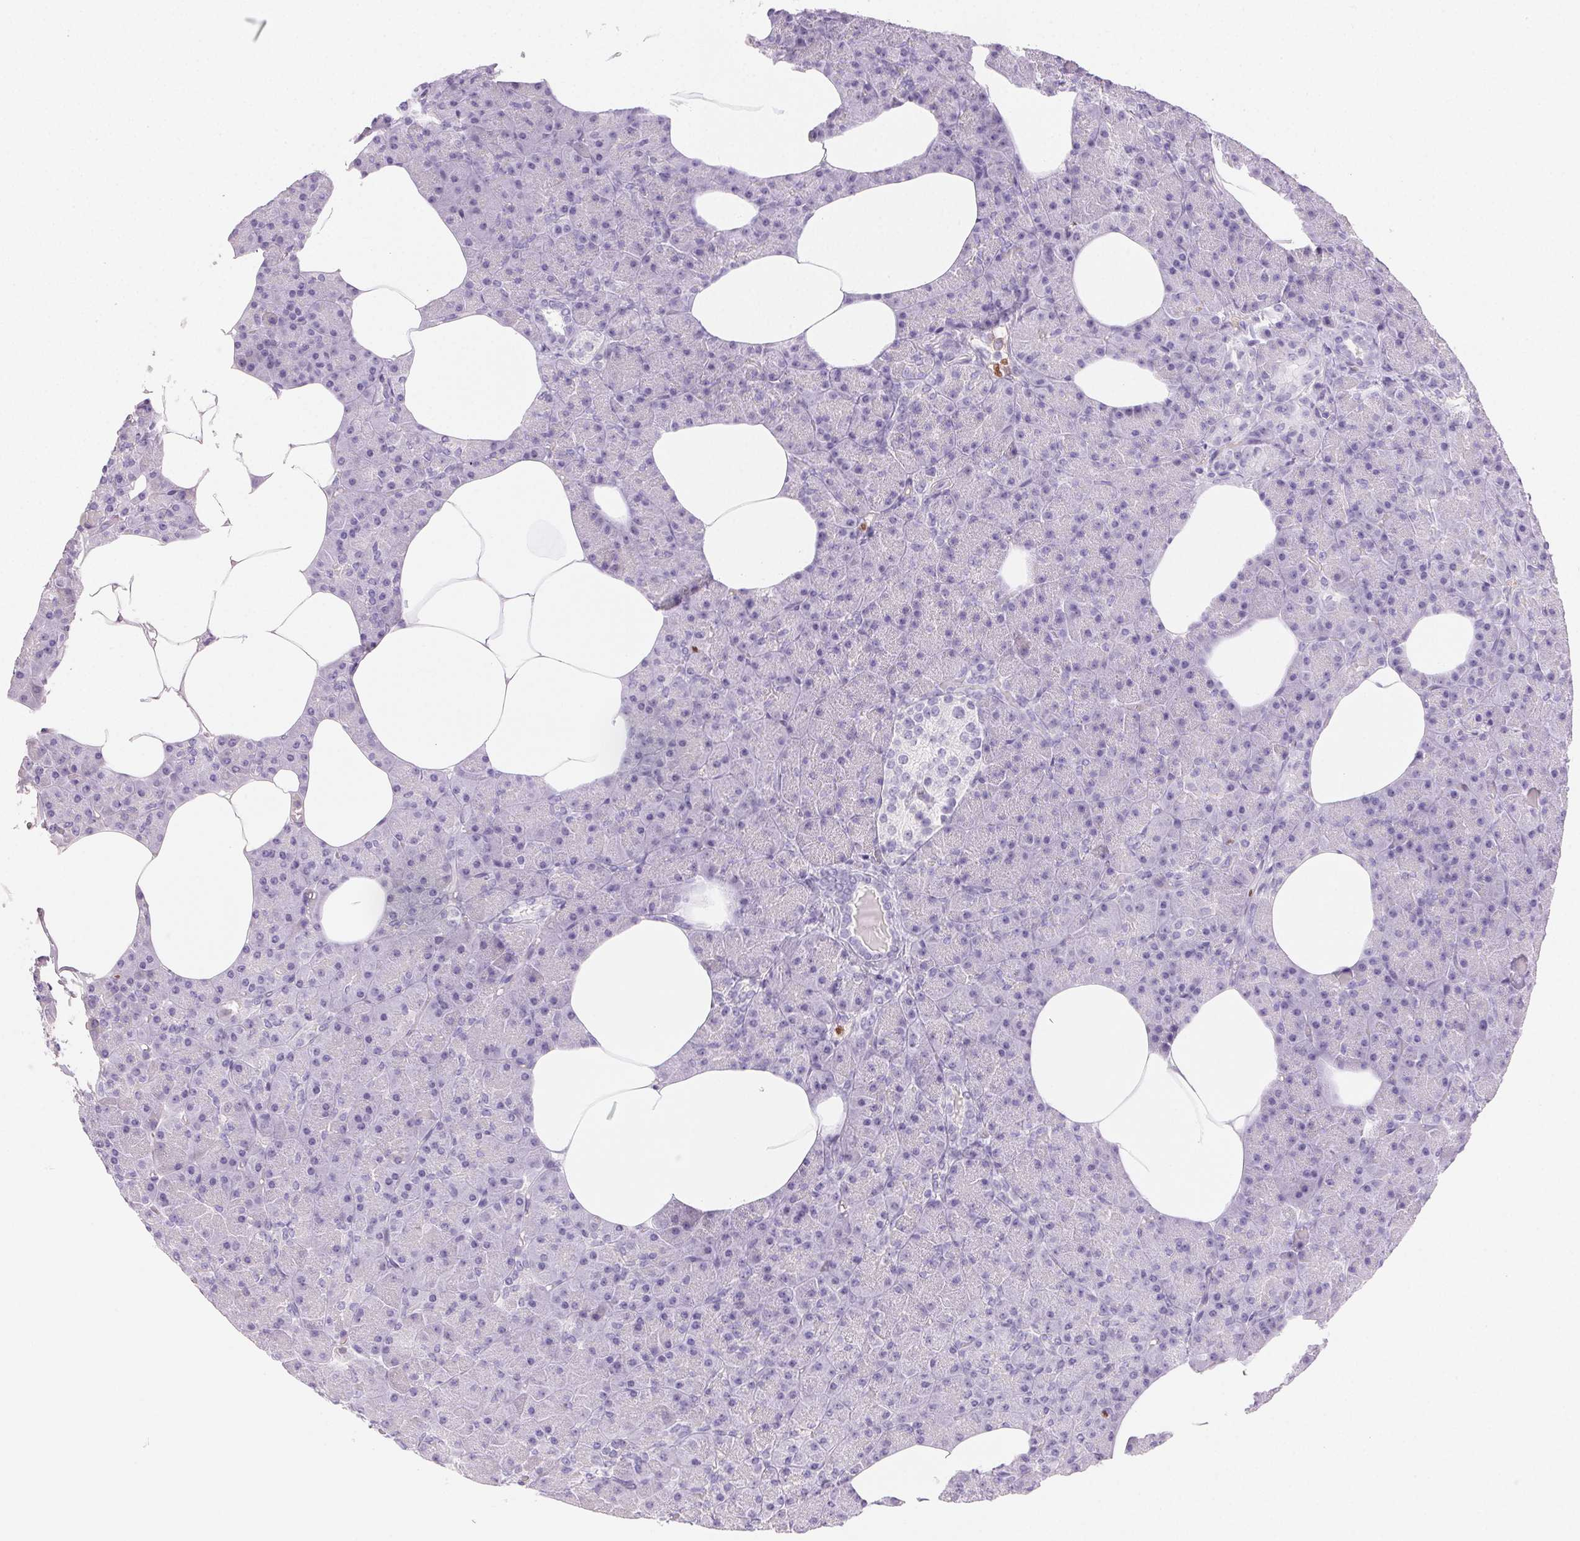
{"staining": {"intensity": "negative", "quantity": "none", "location": "none"}, "tissue": "pancreas", "cell_type": "Exocrine glandular cells", "image_type": "normal", "snomed": [{"axis": "morphology", "description": "Normal tissue, NOS"}, {"axis": "topography", "description": "Pancreas"}], "caption": "Pancreas stained for a protein using immunohistochemistry displays no staining exocrine glandular cells.", "gene": "PADI4", "patient": {"sex": "female", "age": 45}}